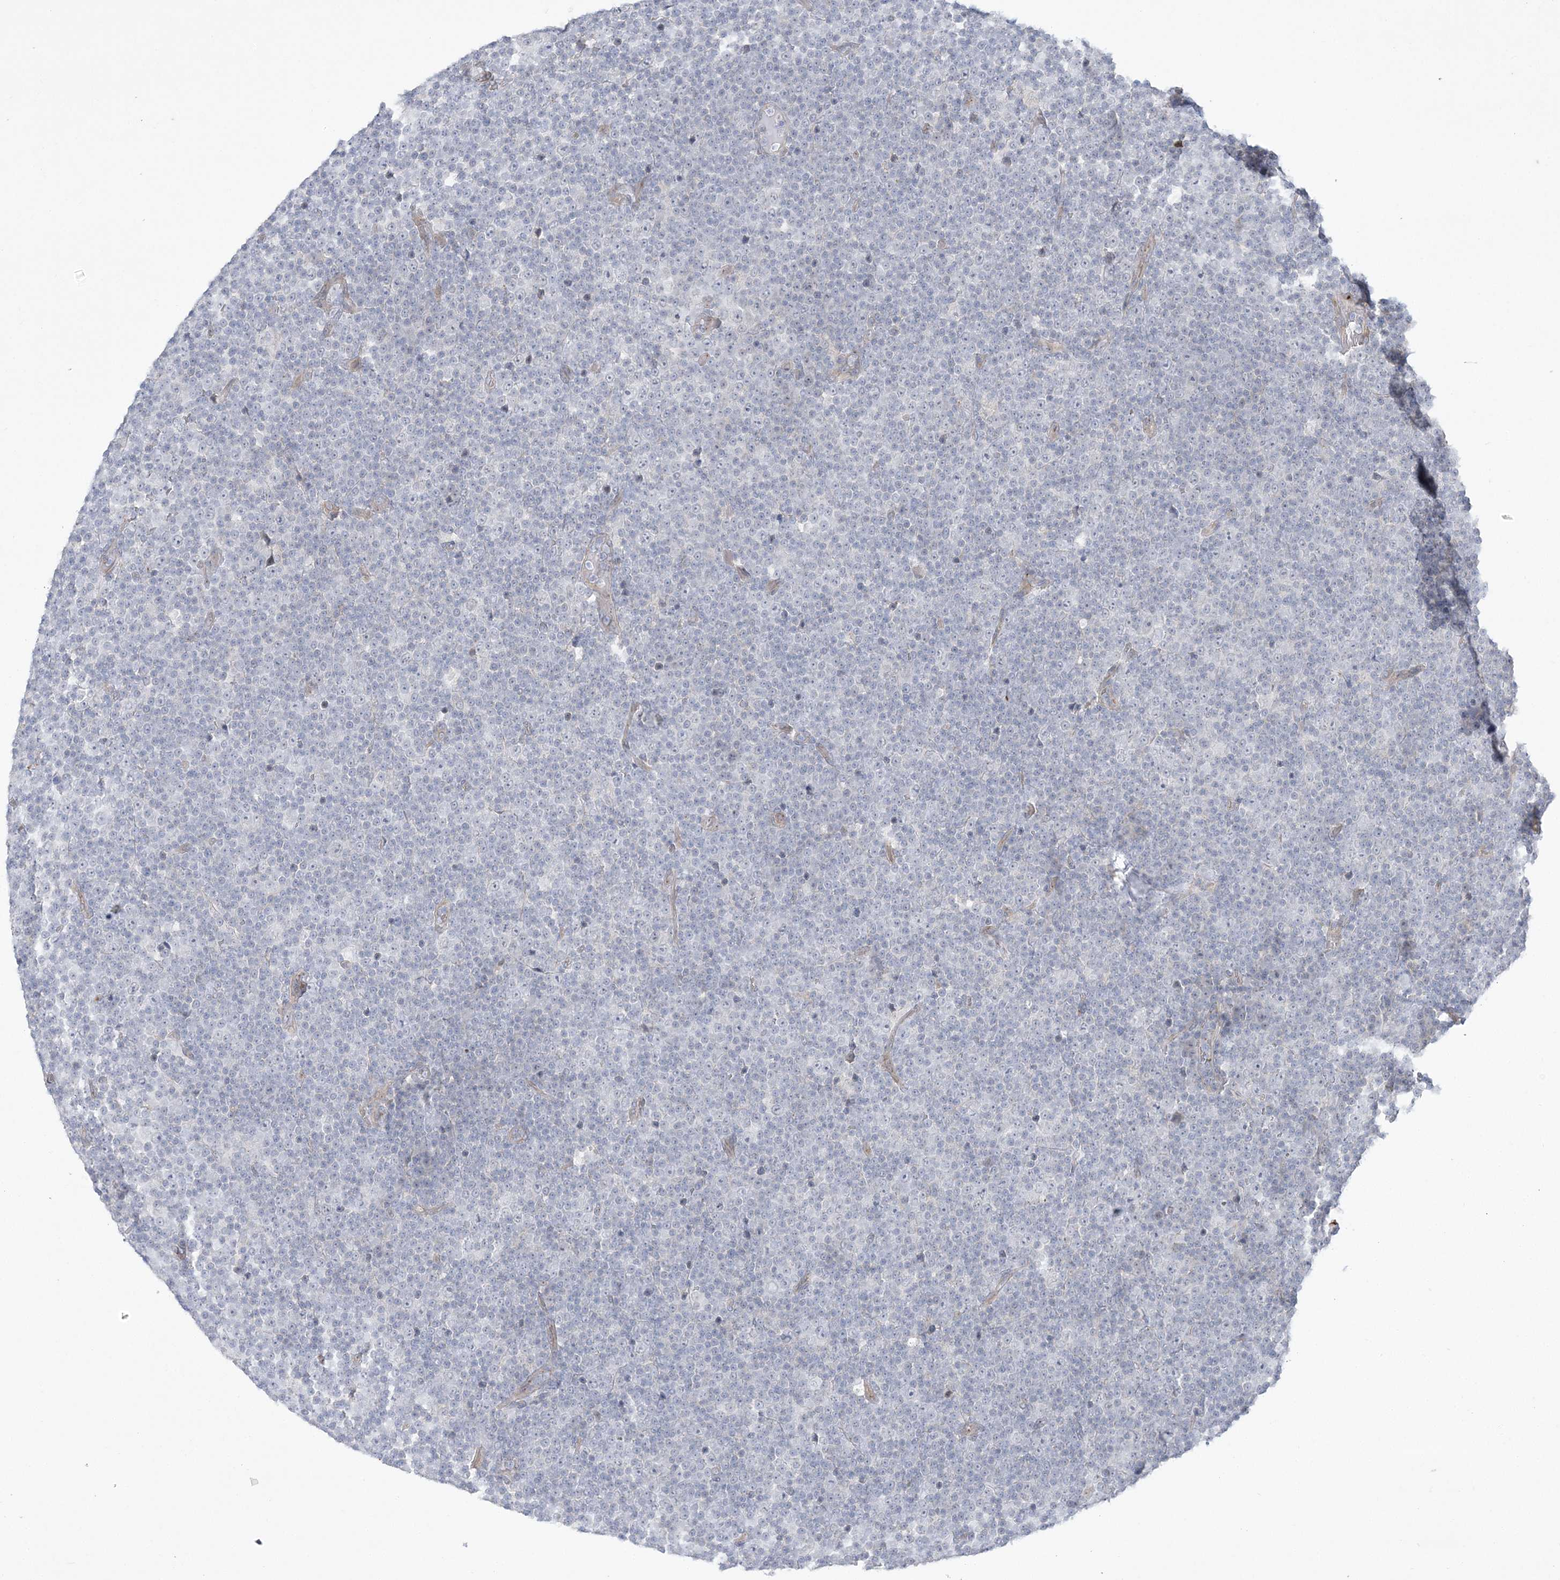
{"staining": {"intensity": "negative", "quantity": "none", "location": "none"}, "tissue": "lymphoma", "cell_type": "Tumor cells", "image_type": "cancer", "snomed": [{"axis": "morphology", "description": "Malignant lymphoma, non-Hodgkin's type, Low grade"}, {"axis": "topography", "description": "Lymph node"}], "caption": "This is an immunohistochemistry photomicrograph of lymphoma. There is no positivity in tumor cells.", "gene": "ADAMTS12", "patient": {"sex": "female", "age": 67}}